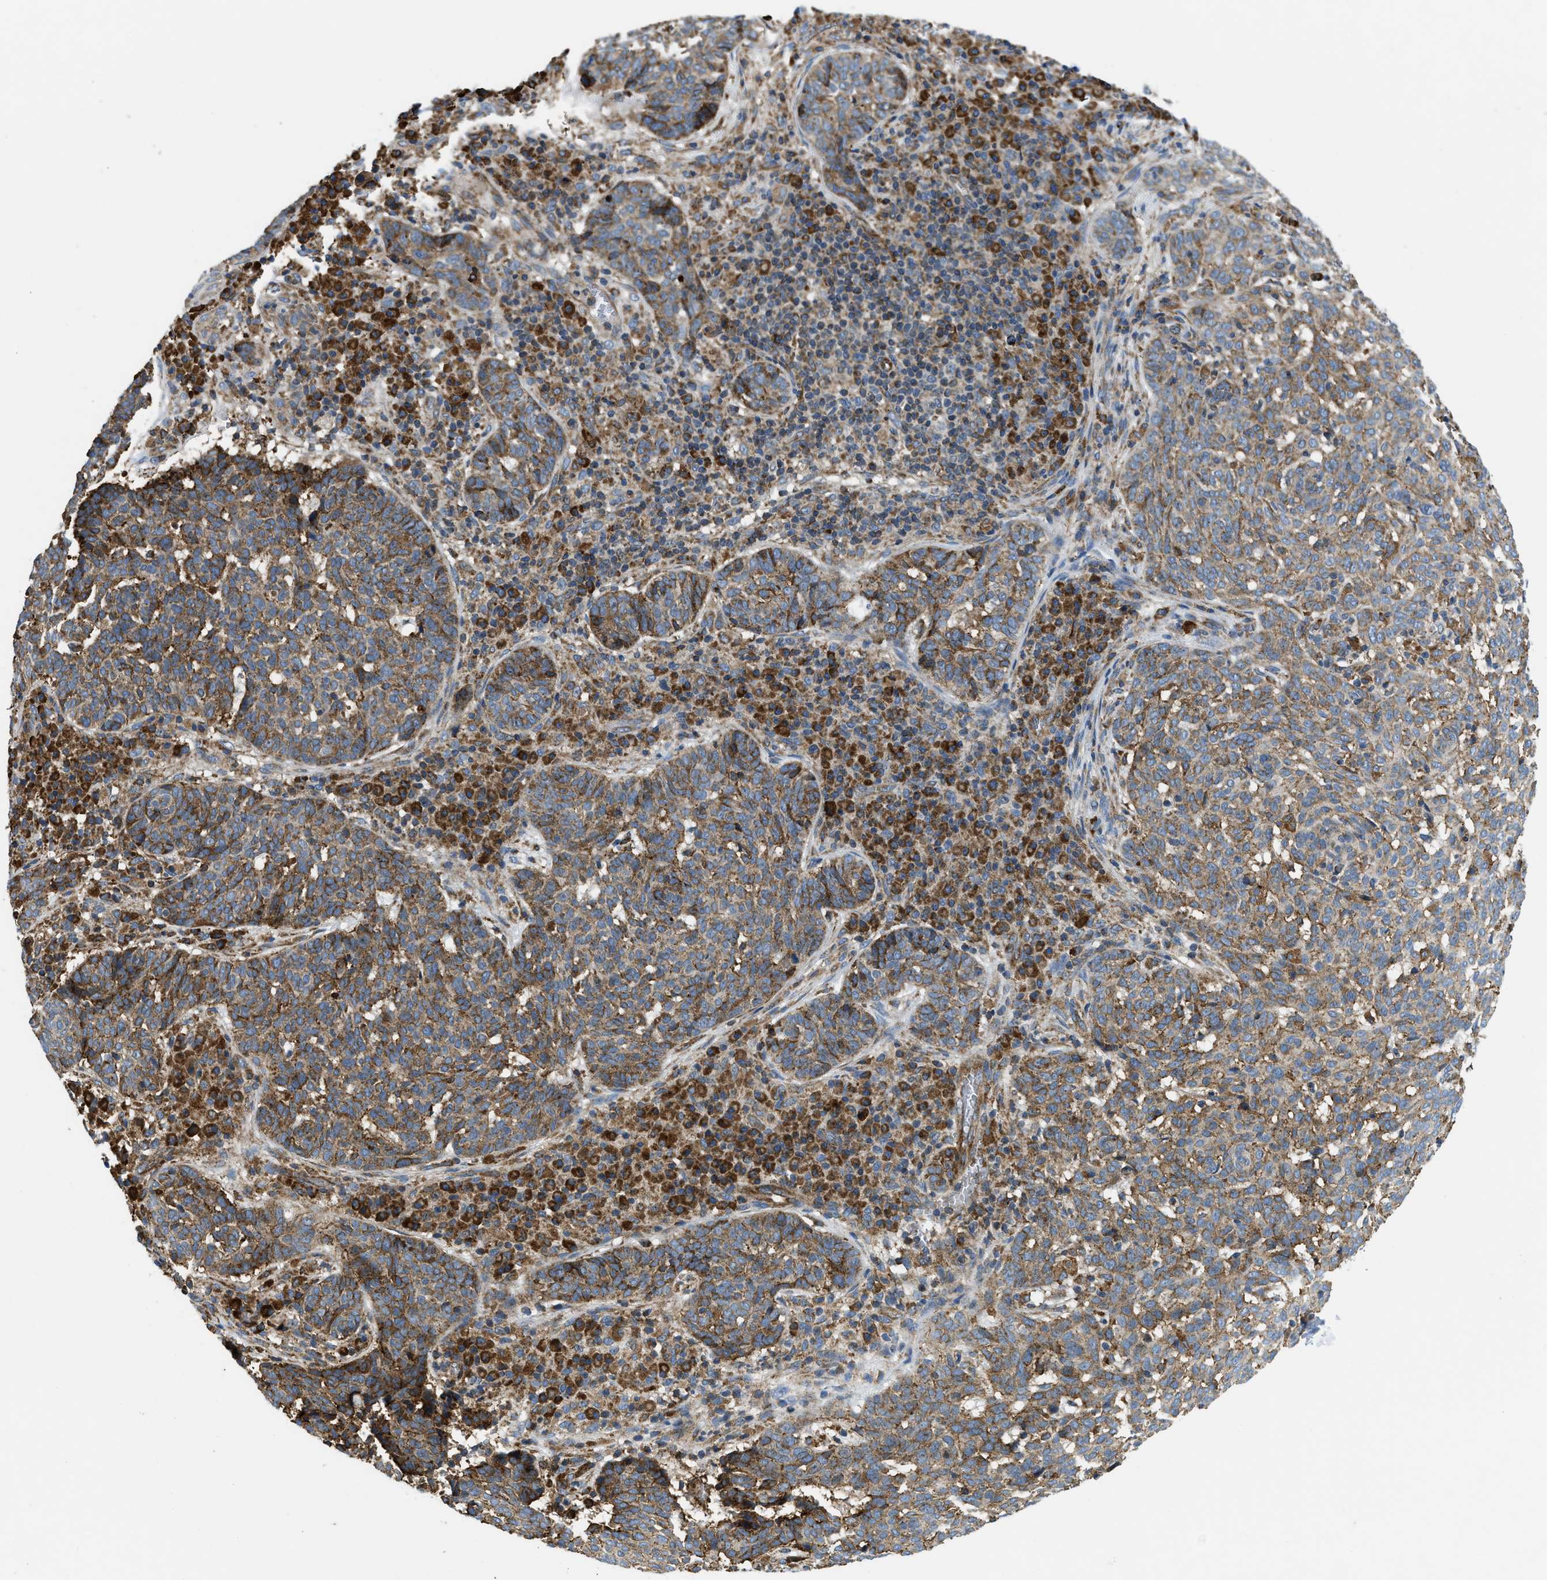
{"staining": {"intensity": "moderate", "quantity": ">75%", "location": "cytoplasmic/membranous"}, "tissue": "skin cancer", "cell_type": "Tumor cells", "image_type": "cancer", "snomed": [{"axis": "morphology", "description": "Basal cell carcinoma"}, {"axis": "topography", "description": "Skin"}], "caption": "A high-resolution photomicrograph shows immunohistochemistry staining of skin cancer (basal cell carcinoma), which exhibits moderate cytoplasmic/membranous expression in approximately >75% of tumor cells.", "gene": "CSPG4", "patient": {"sex": "male", "age": 85}}